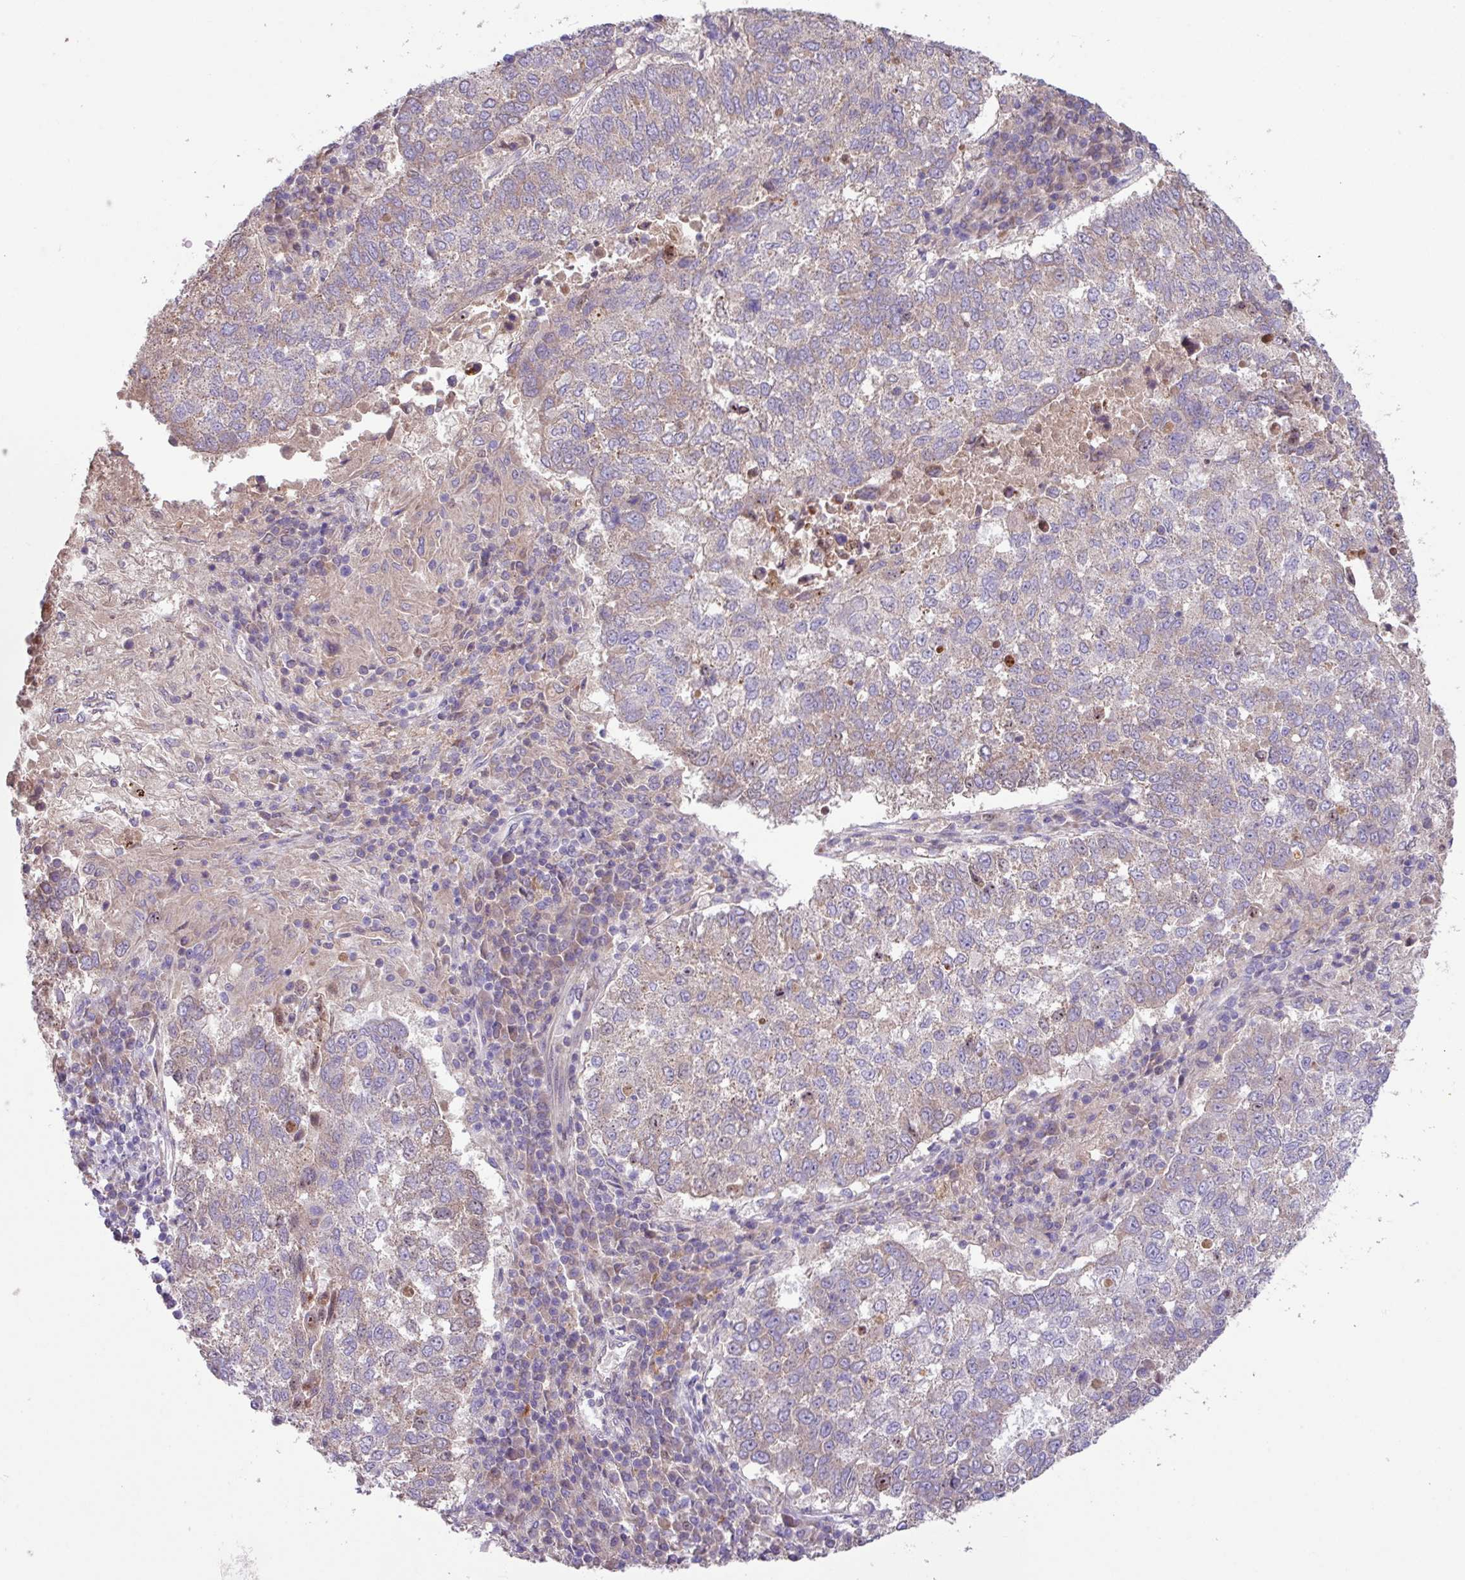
{"staining": {"intensity": "weak", "quantity": "<25%", "location": "cytoplasmic/membranous"}, "tissue": "lung cancer", "cell_type": "Tumor cells", "image_type": "cancer", "snomed": [{"axis": "morphology", "description": "Squamous cell carcinoma, NOS"}, {"axis": "topography", "description": "Lung"}], "caption": "A high-resolution histopathology image shows immunohistochemistry (IHC) staining of lung cancer, which demonstrates no significant staining in tumor cells. The staining is performed using DAB brown chromogen with nuclei counter-stained in using hematoxylin.", "gene": "IQCJ", "patient": {"sex": "male", "age": 73}}